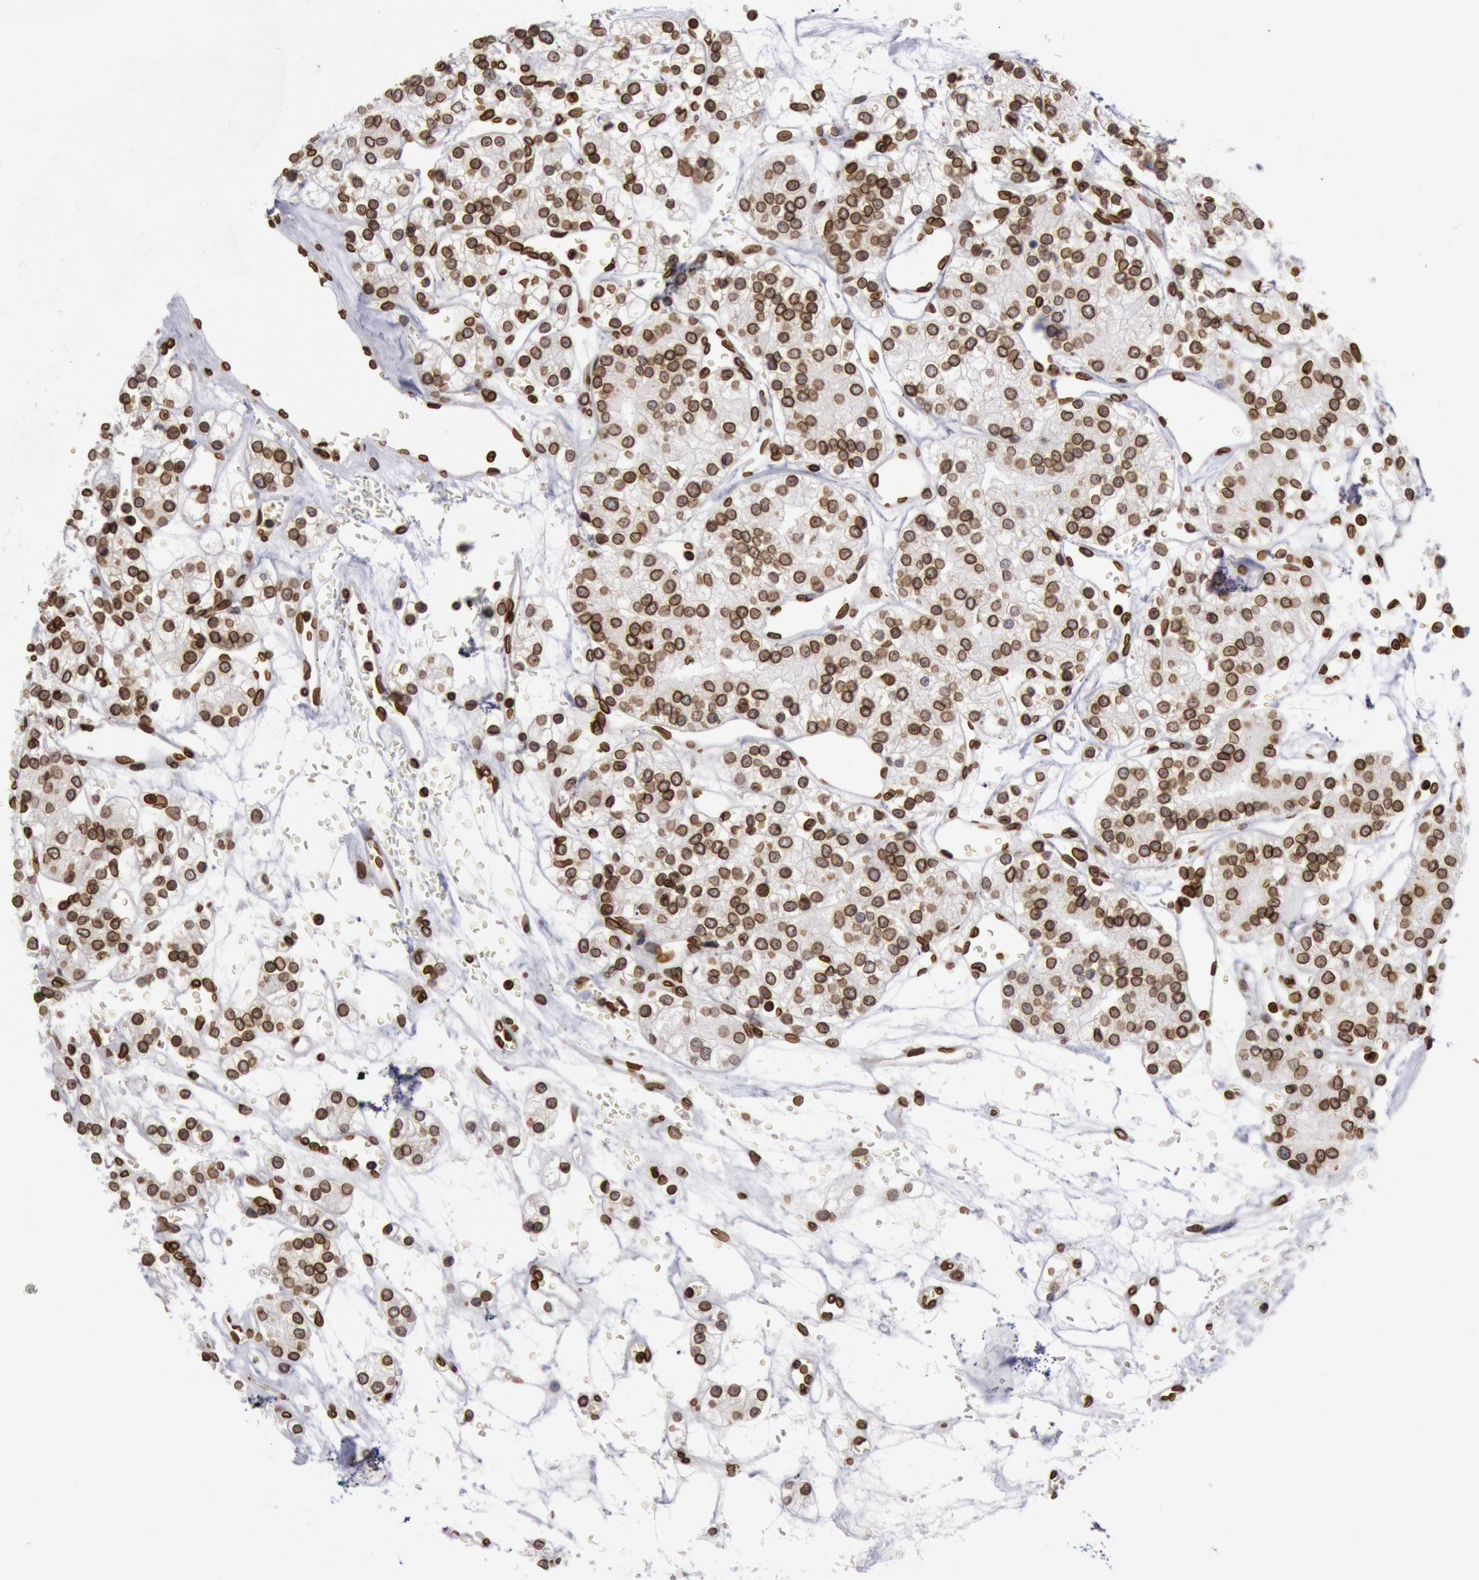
{"staining": {"intensity": "strong", "quantity": ">75%", "location": "cytoplasmic/membranous,nuclear"}, "tissue": "renal cancer", "cell_type": "Tumor cells", "image_type": "cancer", "snomed": [{"axis": "morphology", "description": "Adenocarcinoma, NOS"}, {"axis": "topography", "description": "Kidney"}], "caption": "Tumor cells display strong cytoplasmic/membranous and nuclear expression in approximately >75% of cells in renal cancer.", "gene": "SUN2", "patient": {"sex": "female", "age": 62}}